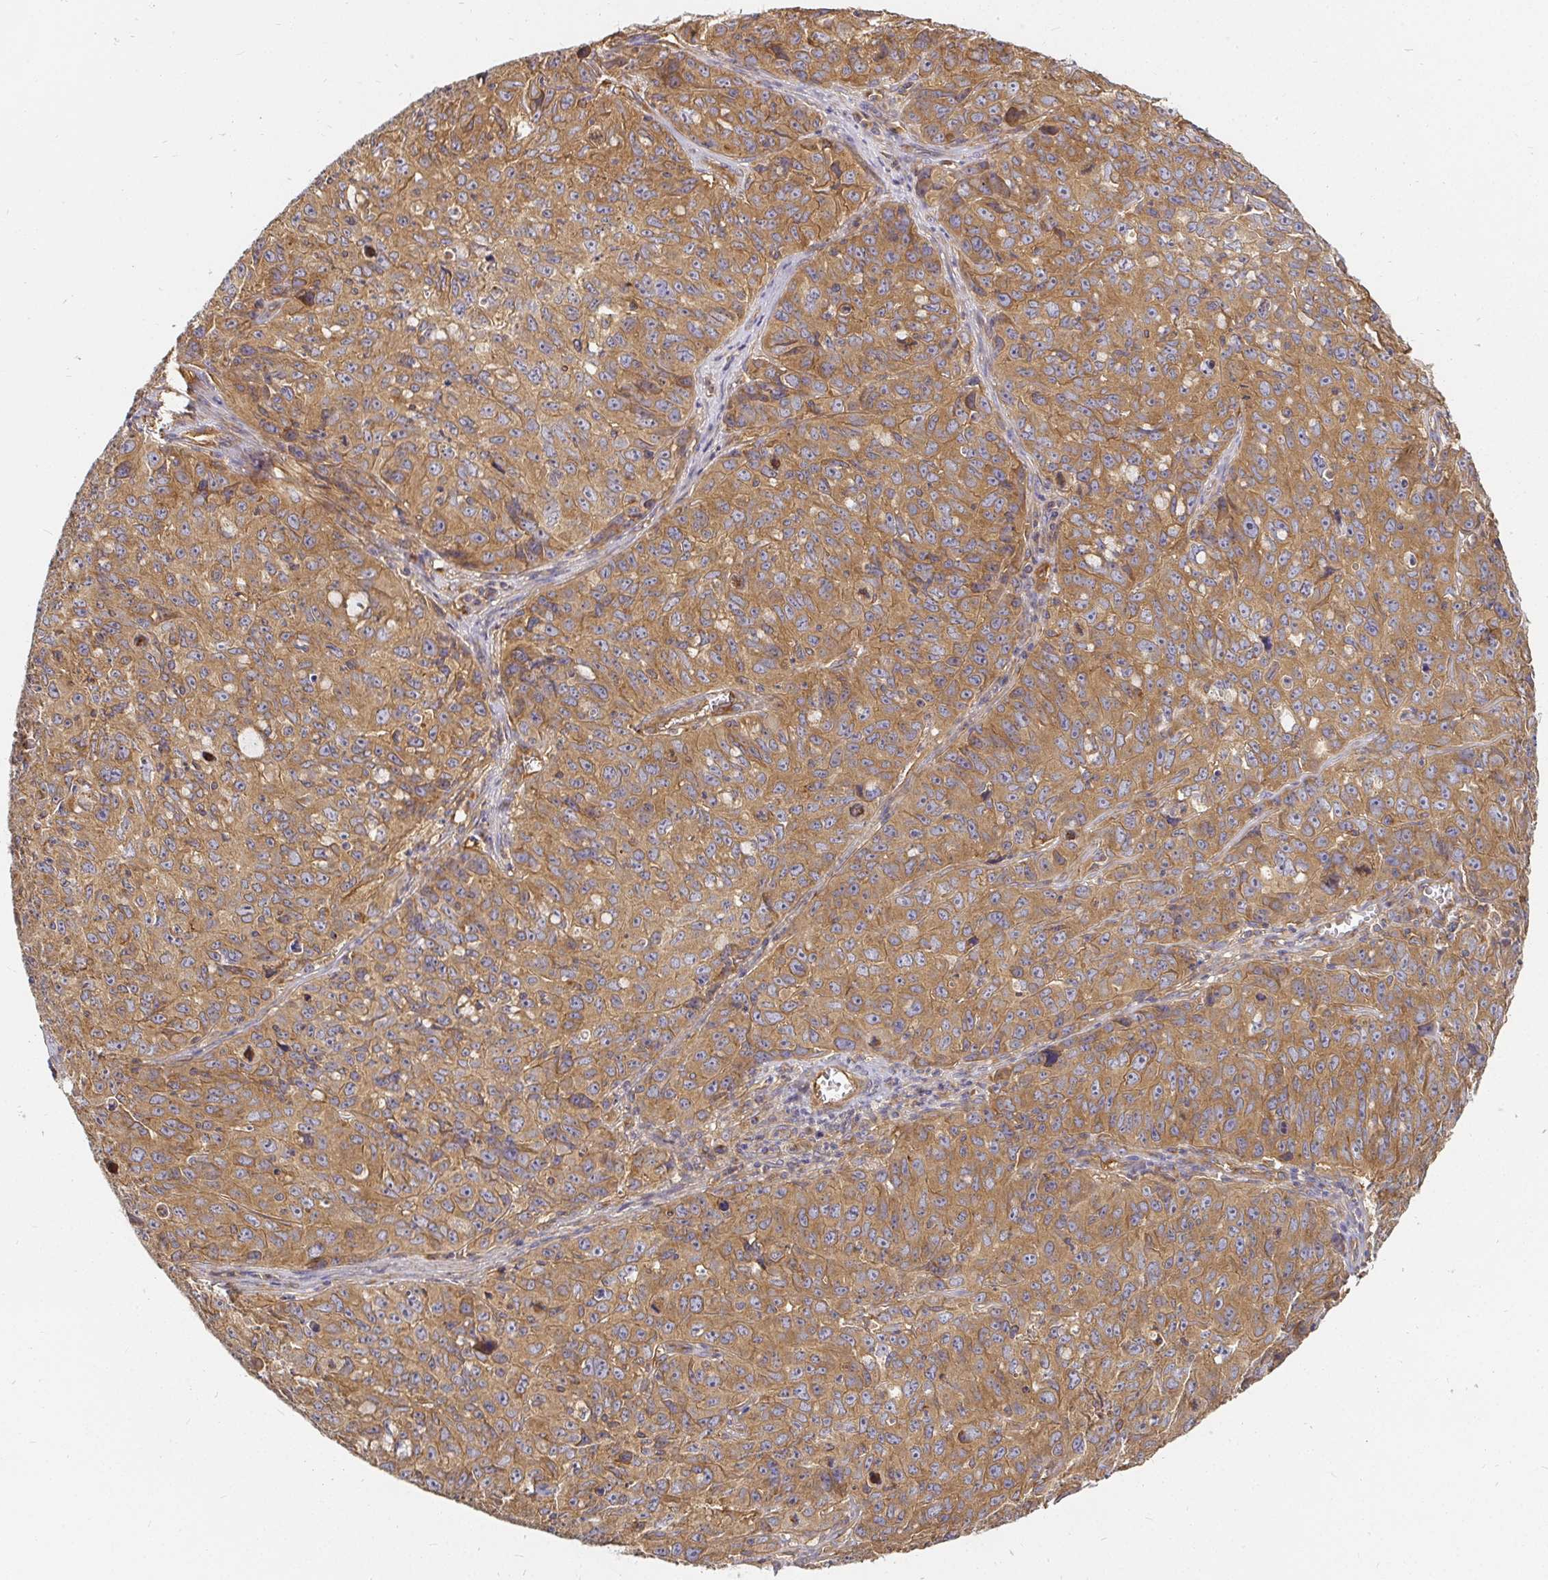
{"staining": {"intensity": "moderate", "quantity": ">75%", "location": "cytoplasmic/membranous"}, "tissue": "cervical cancer", "cell_type": "Tumor cells", "image_type": "cancer", "snomed": [{"axis": "morphology", "description": "Squamous cell carcinoma, NOS"}, {"axis": "topography", "description": "Cervix"}], "caption": "Immunohistochemical staining of cervical squamous cell carcinoma reveals medium levels of moderate cytoplasmic/membranous staining in about >75% of tumor cells. (brown staining indicates protein expression, while blue staining denotes nuclei).", "gene": "KIF5B", "patient": {"sex": "female", "age": 28}}